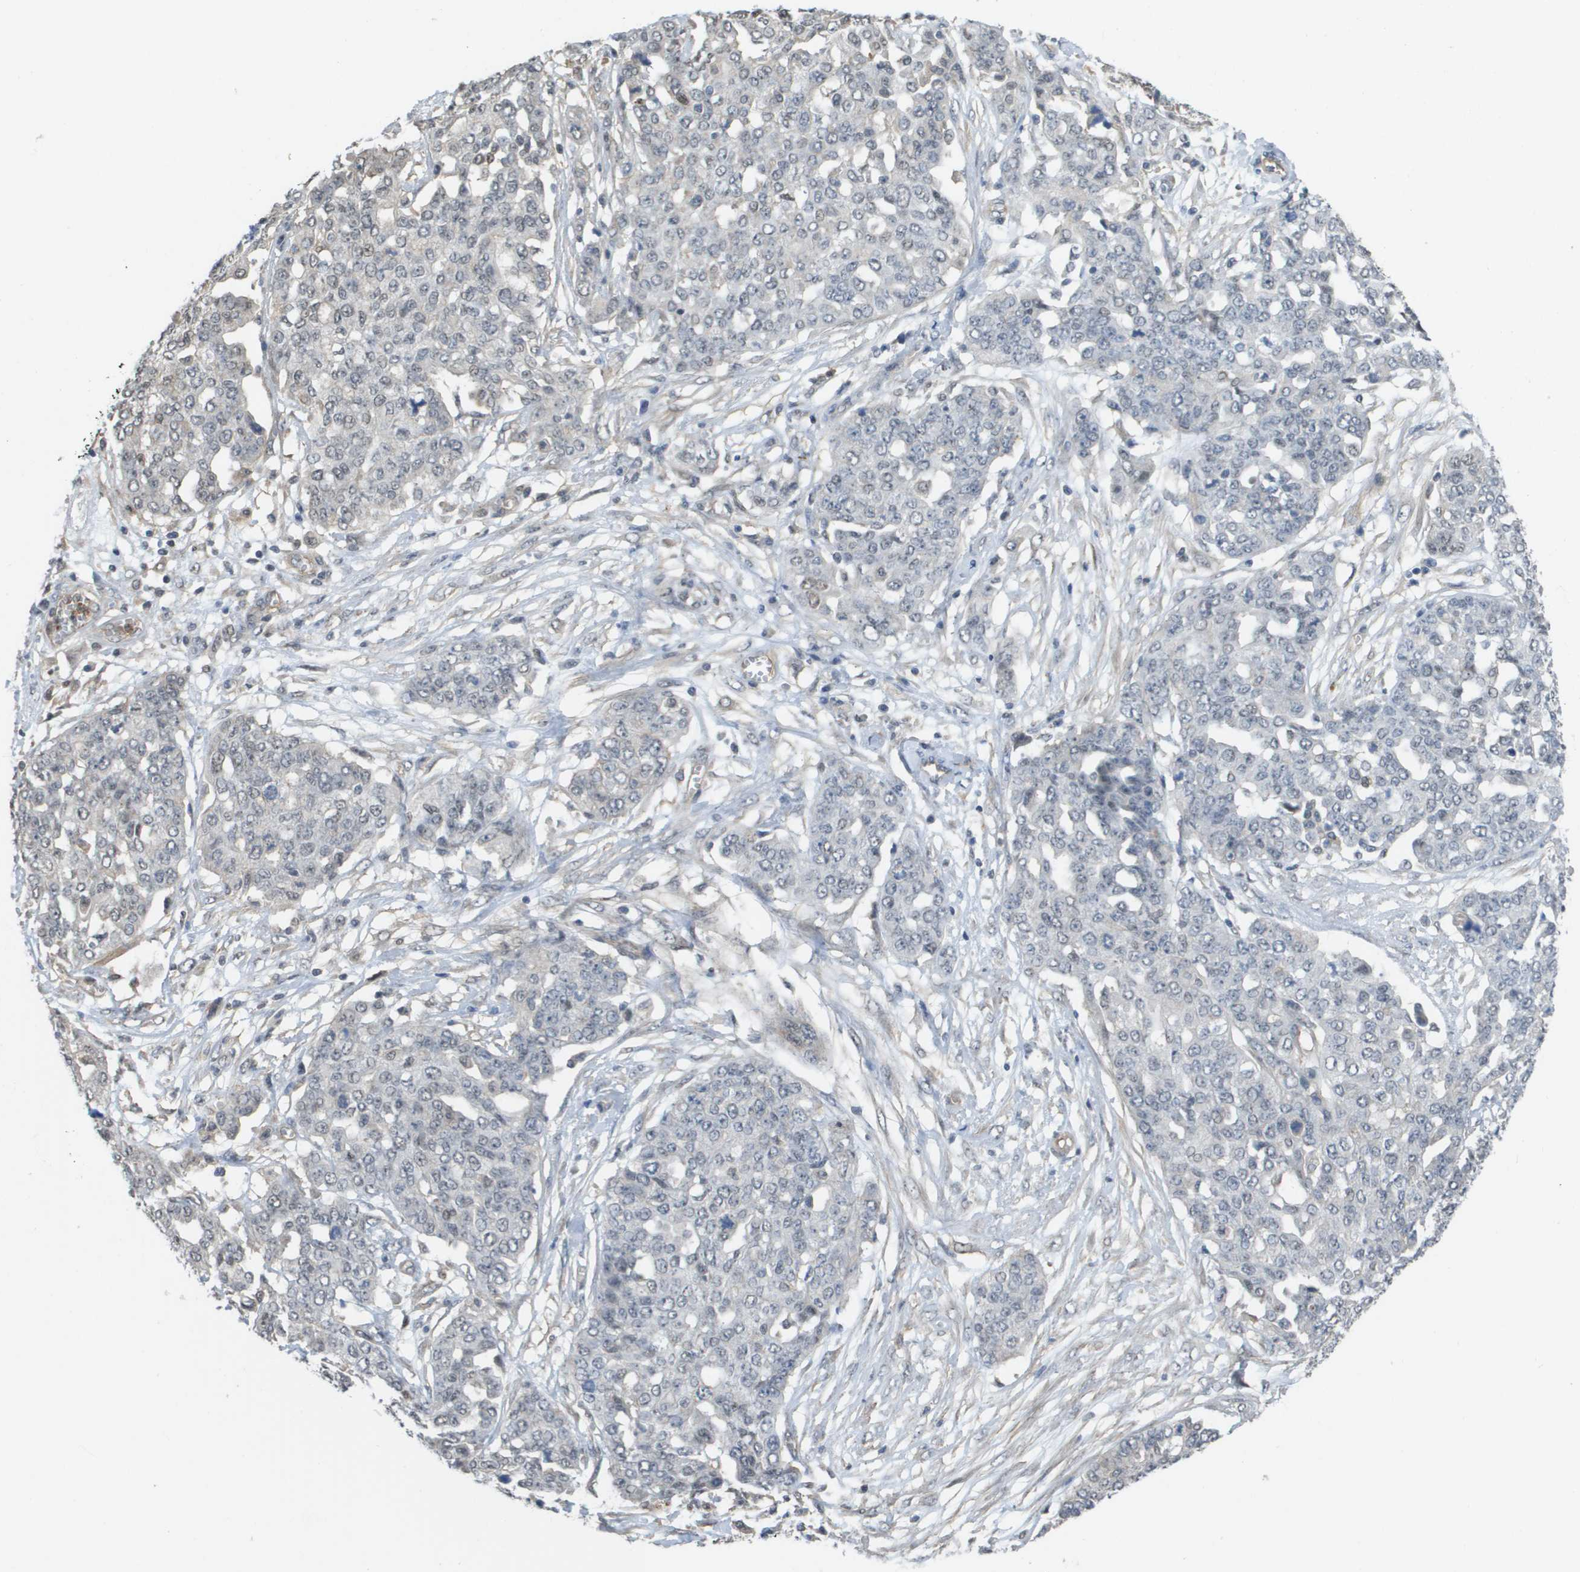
{"staining": {"intensity": "negative", "quantity": "none", "location": "none"}, "tissue": "ovarian cancer", "cell_type": "Tumor cells", "image_type": "cancer", "snomed": [{"axis": "morphology", "description": "Cystadenocarcinoma, serous, NOS"}, {"axis": "topography", "description": "Soft tissue"}, {"axis": "topography", "description": "Ovary"}], "caption": "A histopathology image of human serous cystadenocarcinoma (ovarian) is negative for staining in tumor cells. The staining is performed using DAB (3,3'-diaminobenzidine) brown chromogen with nuclei counter-stained in using hematoxylin.", "gene": "RNF112", "patient": {"sex": "female", "age": 57}}